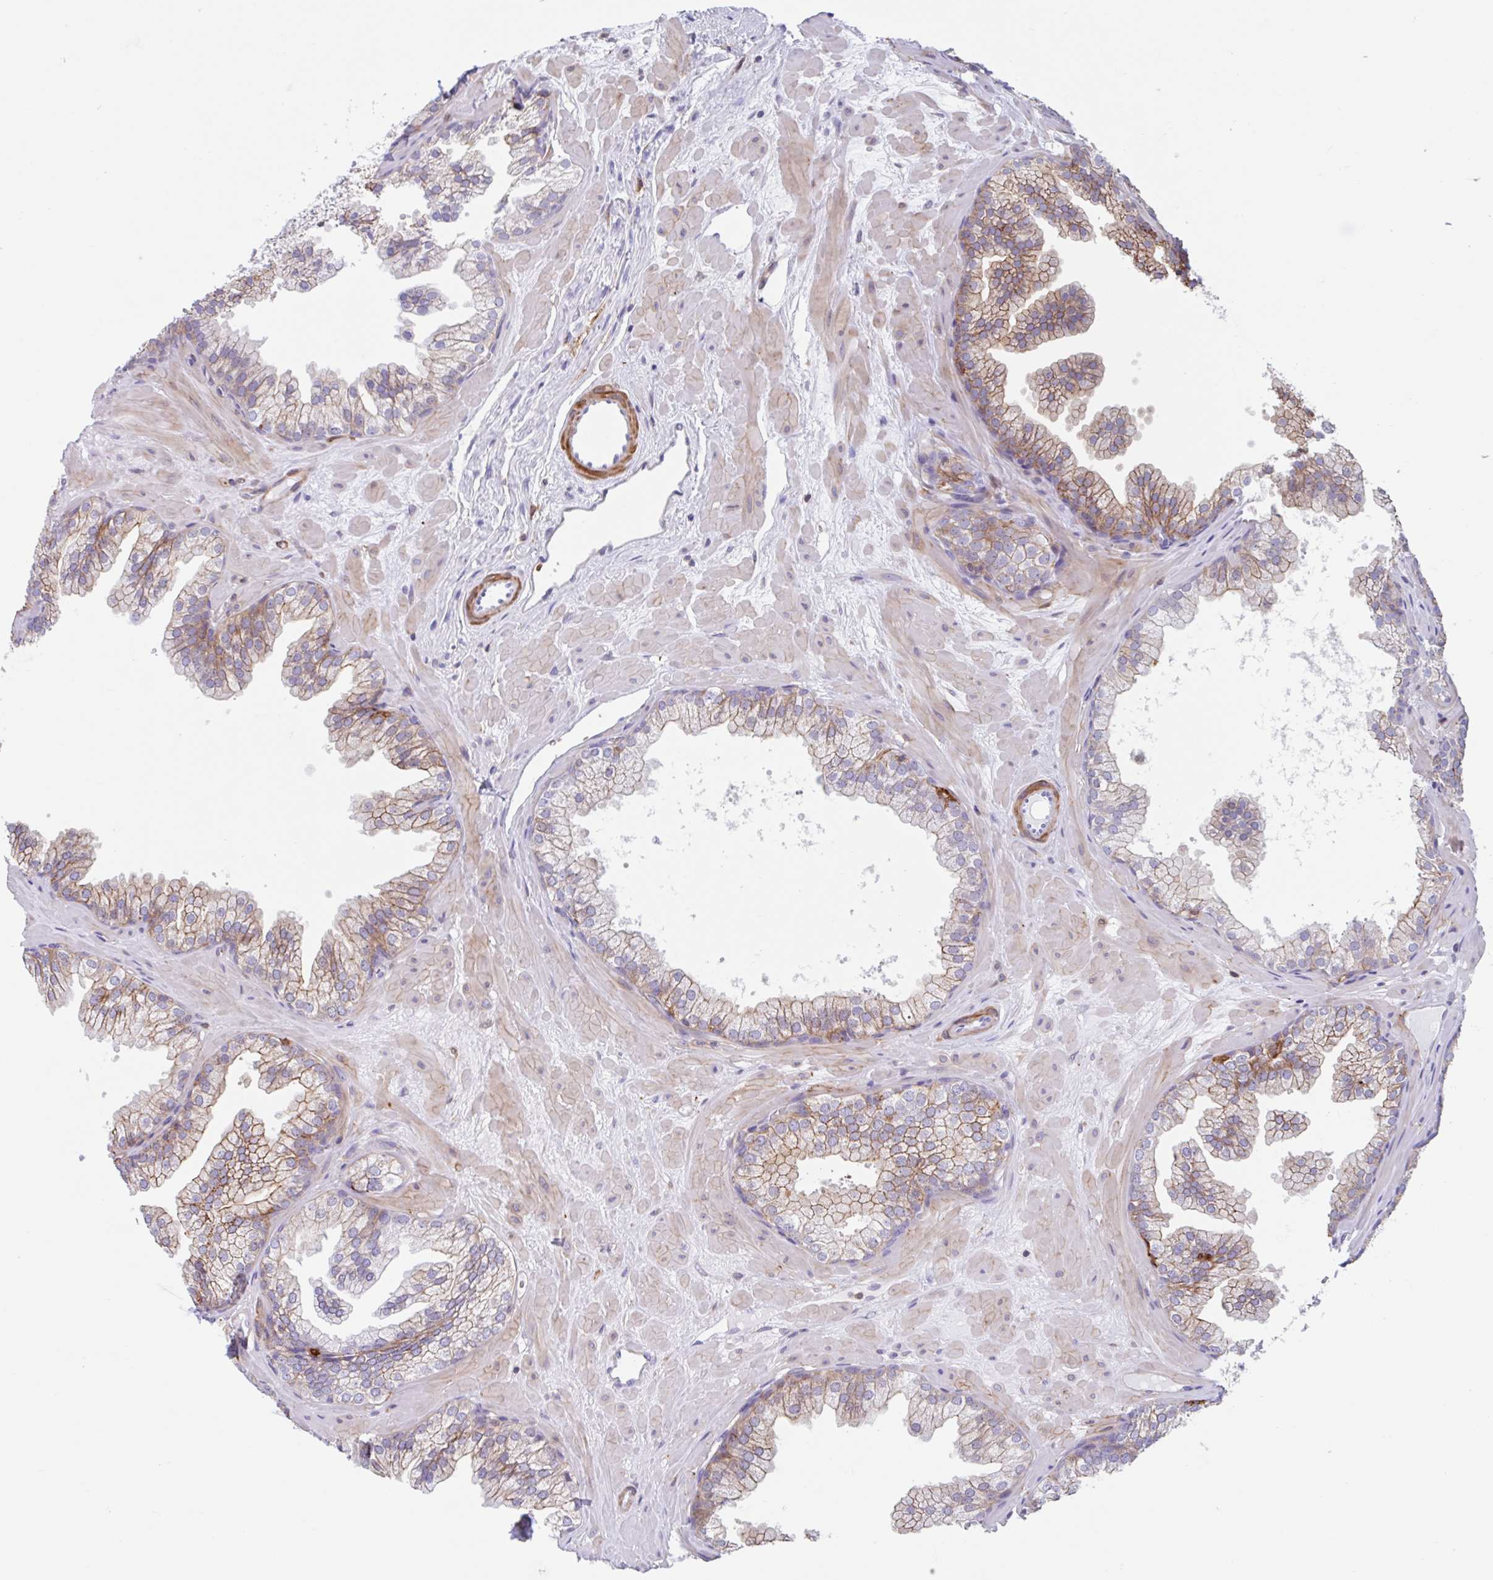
{"staining": {"intensity": "moderate", "quantity": "25%-75%", "location": "cytoplasmic/membranous"}, "tissue": "prostate", "cell_type": "Glandular cells", "image_type": "normal", "snomed": [{"axis": "morphology", "description": "Normal tissue, NOS"}, {"axis": "topography", "description": "Prostate"}], "caption": "DAB (3,3'-diaminobenzidine) immunohistochemical staining of unremarkable human prostate displays moderate cytoplasmic/membranous protein staining in approximately 25%-75% of glandular cells. Ihc stains the protein in brown and the nuclei are stained blue.", "gene": "EFHD1", "patient": {"sex": "male", "age": 37}}